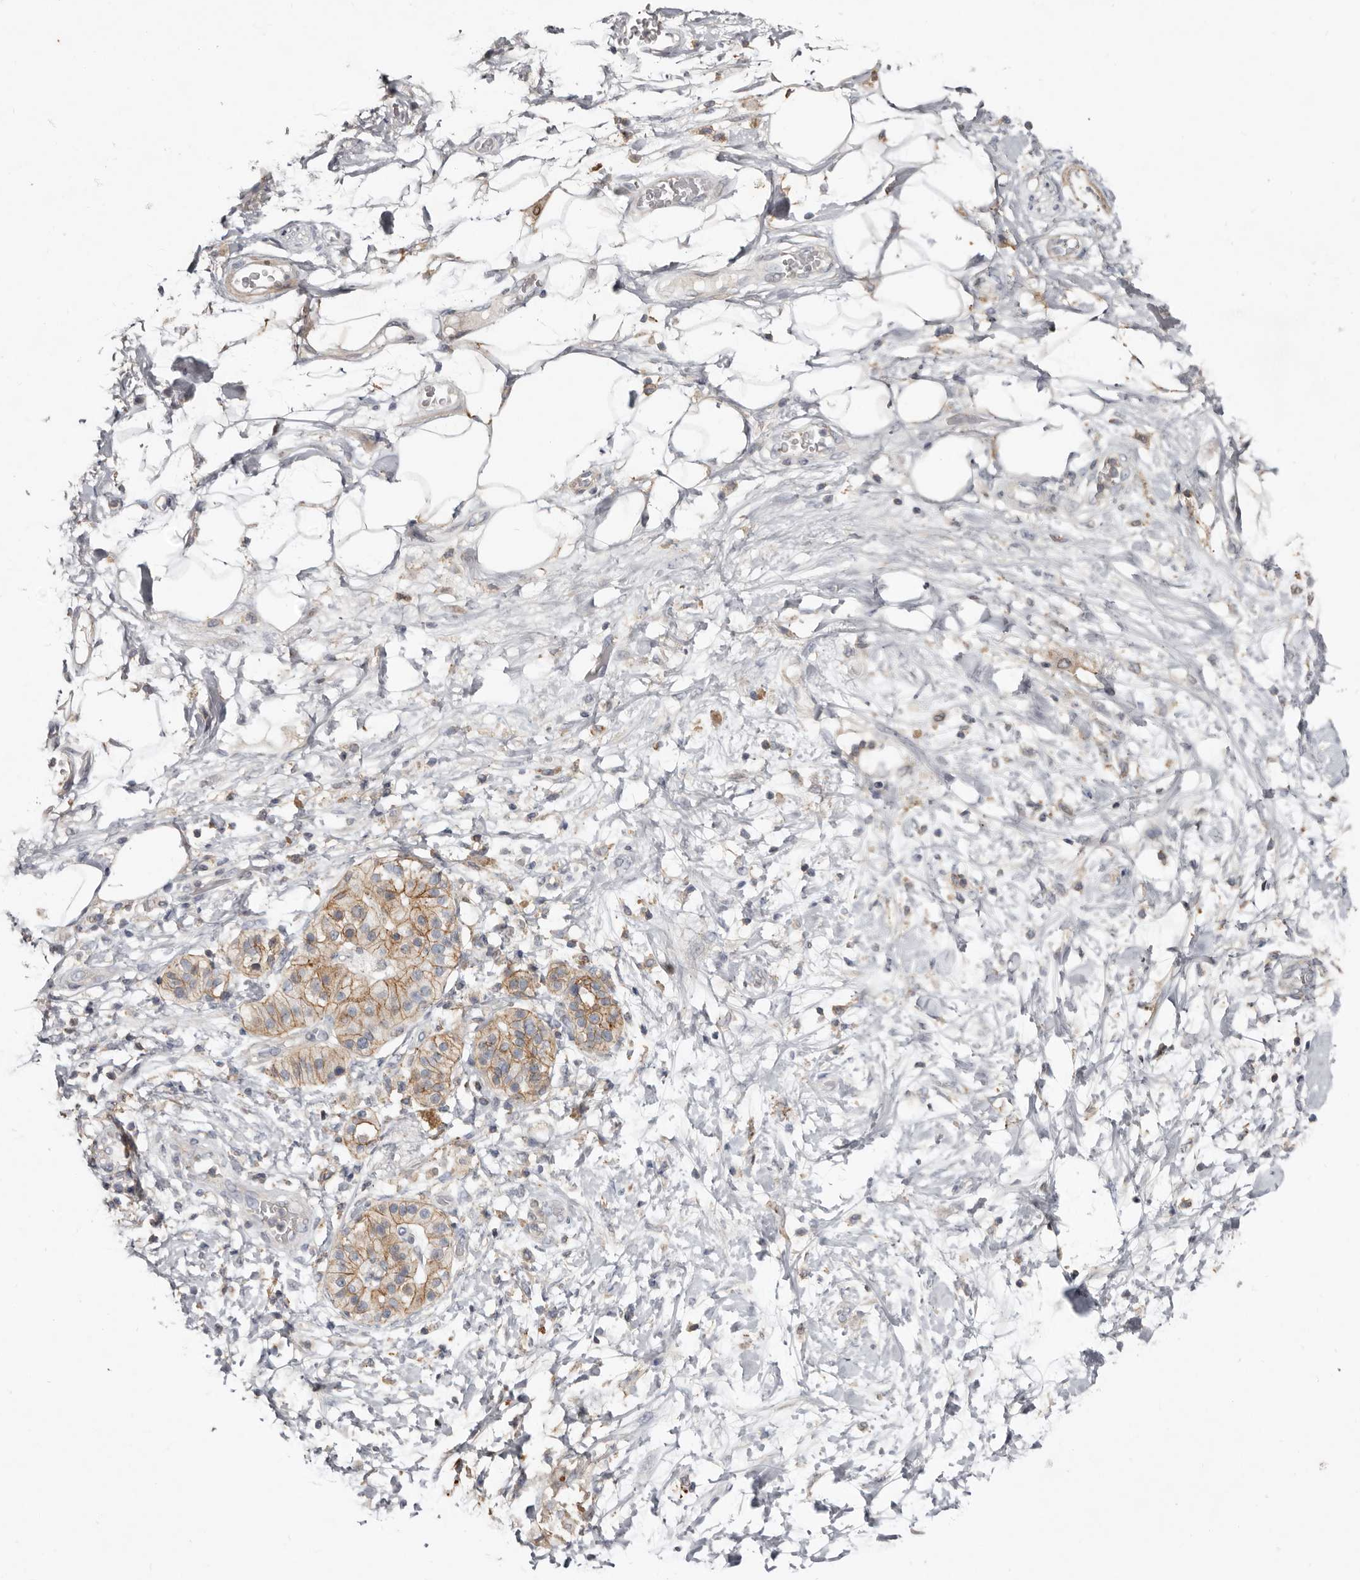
{"staining": {"intensity": "negative", "quantity": "none", "location": "none"}, "tissue": "adipose tissue", "cell_type": "Adipocytes", "image_type": "normal", "snomed": [{"axis": "morphology", "description": "Normal tissue, NOS"}, {"axis": "morphology", "description": "Adenocarcinoma, NOS"}, {"axis": "topography", "description": "Duodenum"}, {"axis": "topography", "description": "Peripheral nerve tissue"}], "caption": "IHC histopathology image of unremarkable human adipose tissue stained for a protein (brown), which exhibits no staining in adipocytes.", "gene": "KIF26B", "patient": {"sex": "female", "age": 60}}